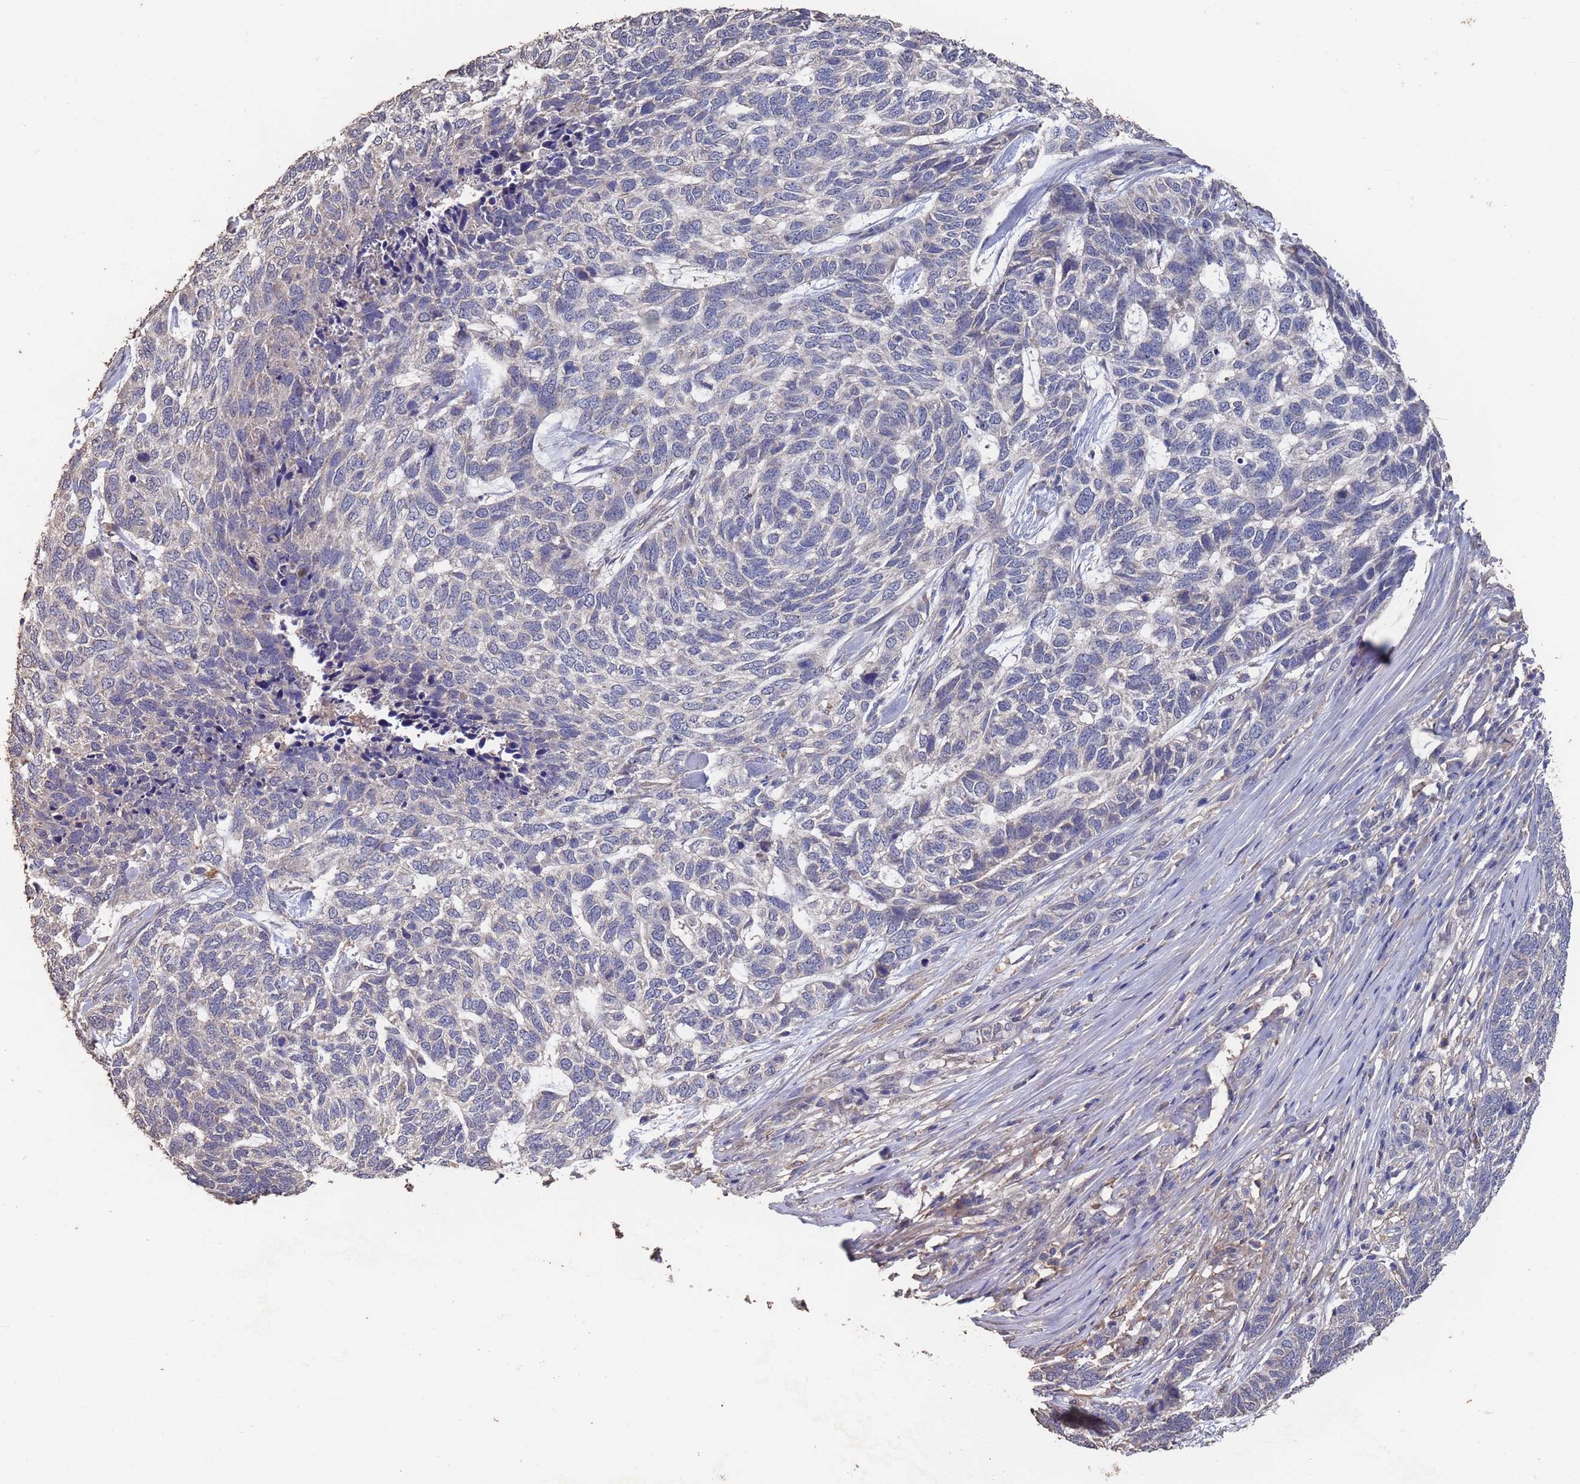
{"staining": {"intensity": "negative", "quantity": "none", "location": "none"}, "tissue": "skin cancer", "cell_type": "Tumor cells", "image_type": "cancer", "snomed": [{"axis": "morphology", "description": "Basal cell carcinoma"}, {"axis": "topography", "description": "Skin"}], "caption": "This is a histopathology image of immunohistochemistry (IHC) staining of basal cell carcinoma (skin), which shows no staining in tumor cells. (Immunohistochemistry (ihc), brightfield microscopy, high magnification).", "gene": "BTBD18", "patient": {"sex": "female", "age": 65}}